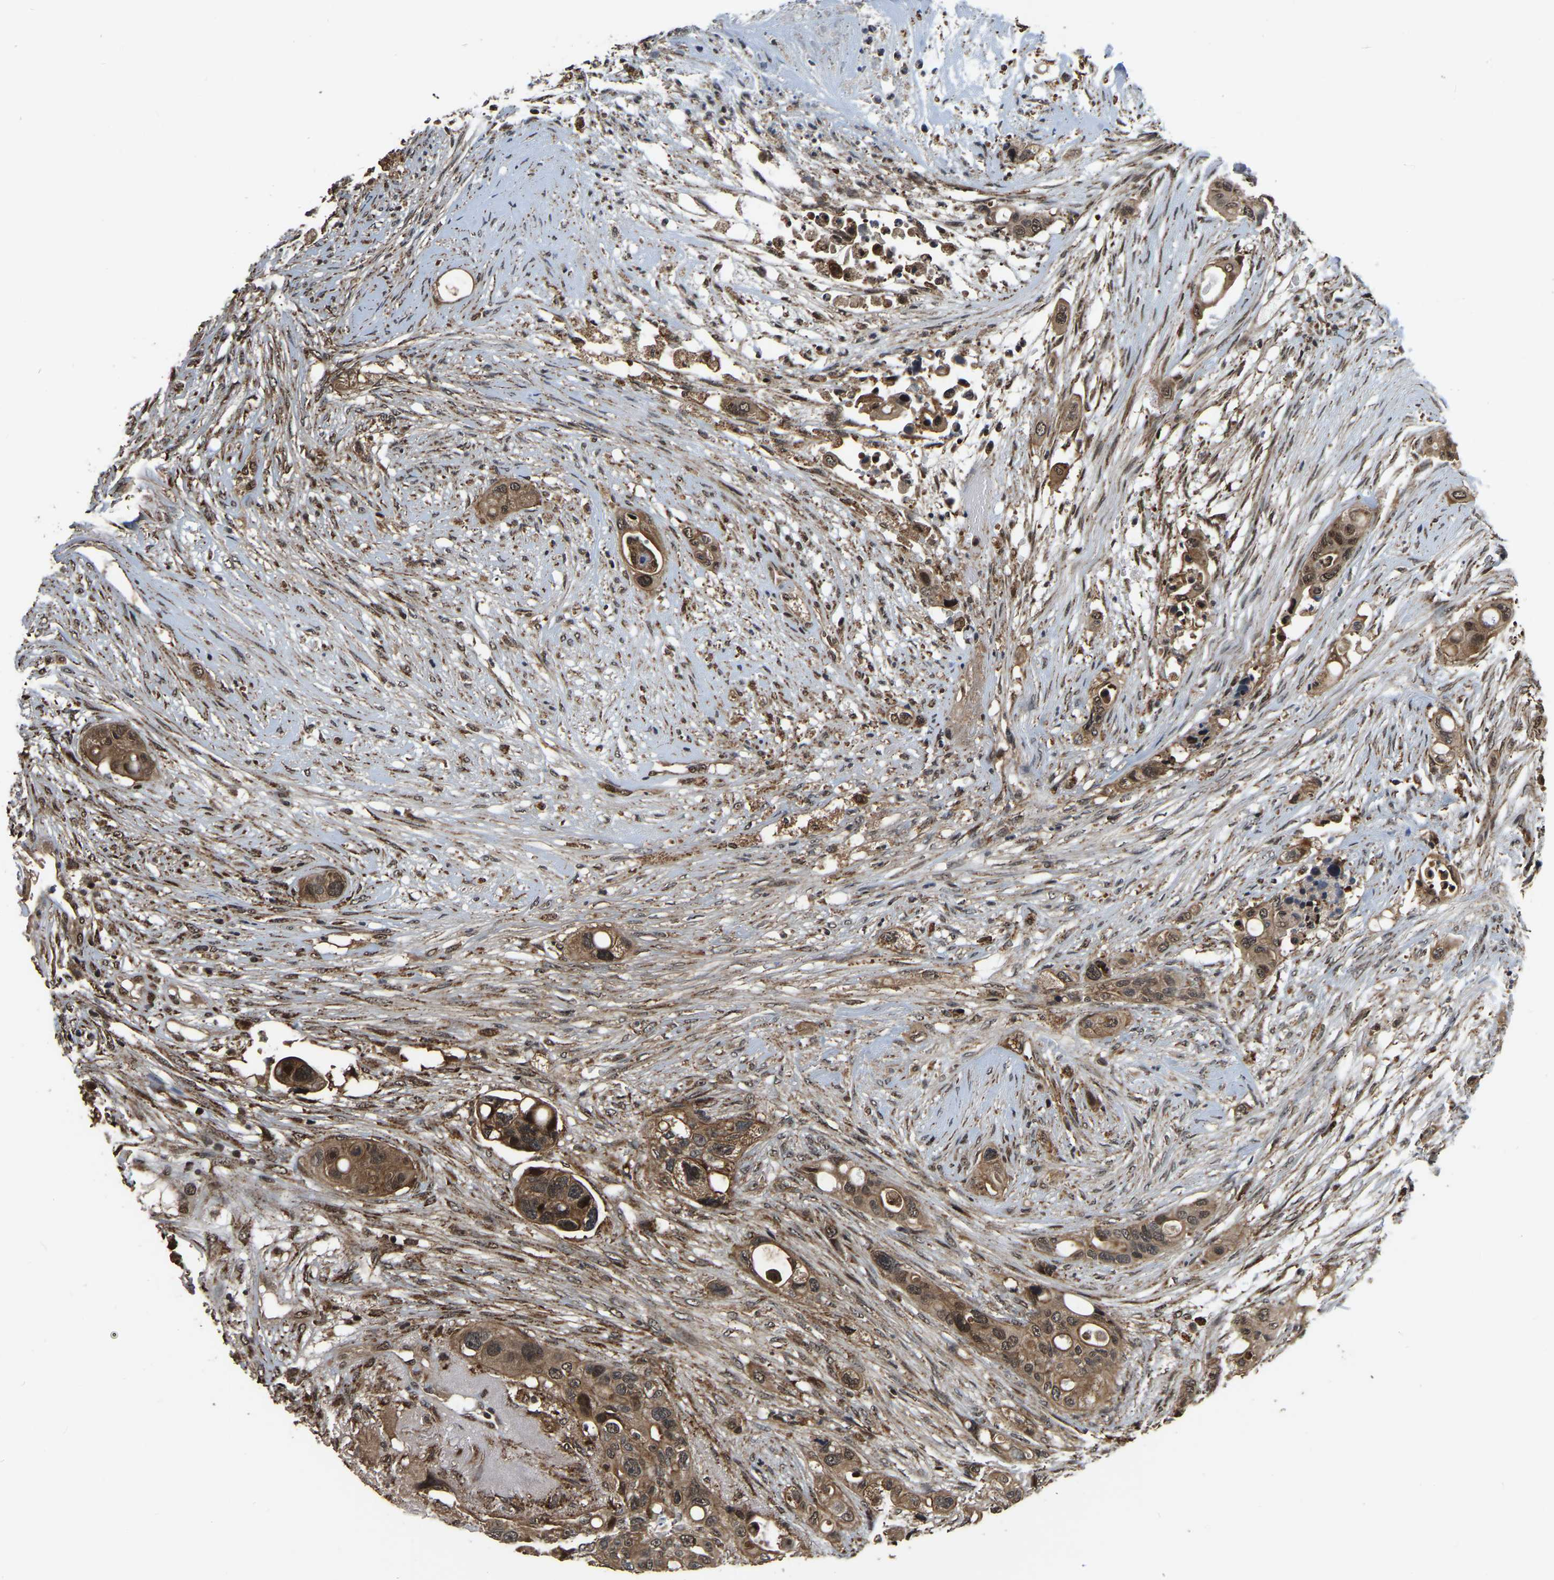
{"staining": {"intensity": "moderate", "quantity": ">75%", "location": "cytoplasmic/membranous,nuclear"}, "tissue": "colorectal cancer", "cell_type": "Tumor cells", "image_type": "cancer", "snomed": [{"axis": "morphology", "description": "Adenocarcinoma, NOS"}, {"axis": "topography", "description": "Colon"}], "caption": "Immunohistochemistry (IHC) of colorectal cancer (adenocarcinoma) exhibits medium levels of moderate cytoplasmic/membranous and nuclear positivity in about >75% of tumor cells.", "gene": "CIAO1", "patient": {"sex": "female", "age": 57}}